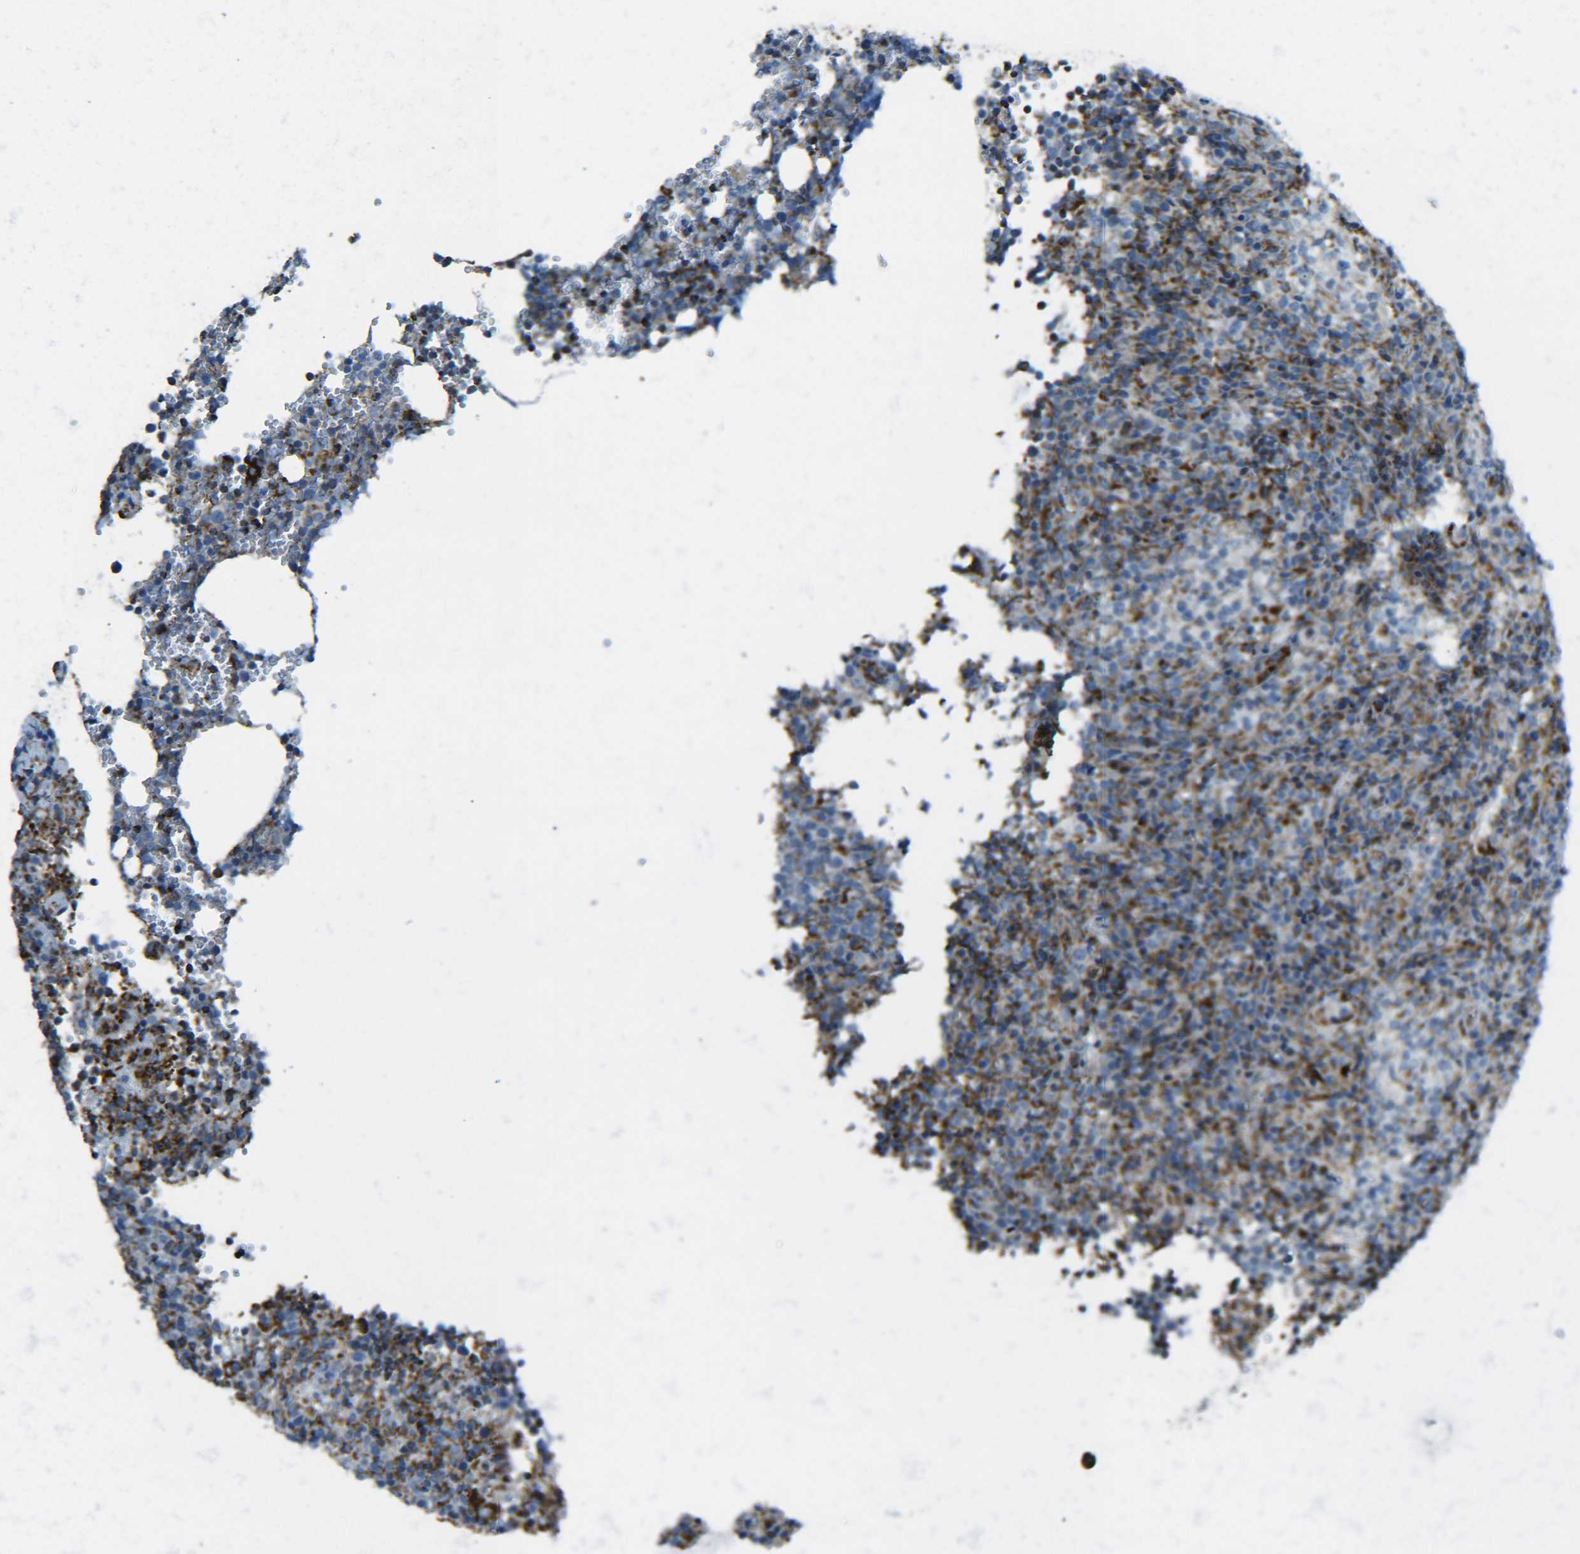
{"staining": {"intensity": "strong", "quantity": "25%-75%", "location": "cytoplasmic/membranous"}, "tissue": "lymphoma", "cell_type": "Tumor cells", "image_type": "cancer", "snomed": [{"axis": "morphology", "description": "Malignant lymphoma, non-Hodgkin's type, High grade"}, {"axis": "topography", "description": "Lymph node"}], "caption": "A photomicrograph of human high-grade malignant lymphoma, non-Hodgkin's type stained for a protein reveals strong cytoplasmic/membranous brown staining in tumor cells.", "gene": "CYB5R1", "patient": {"sex": "female", "age": 76}}